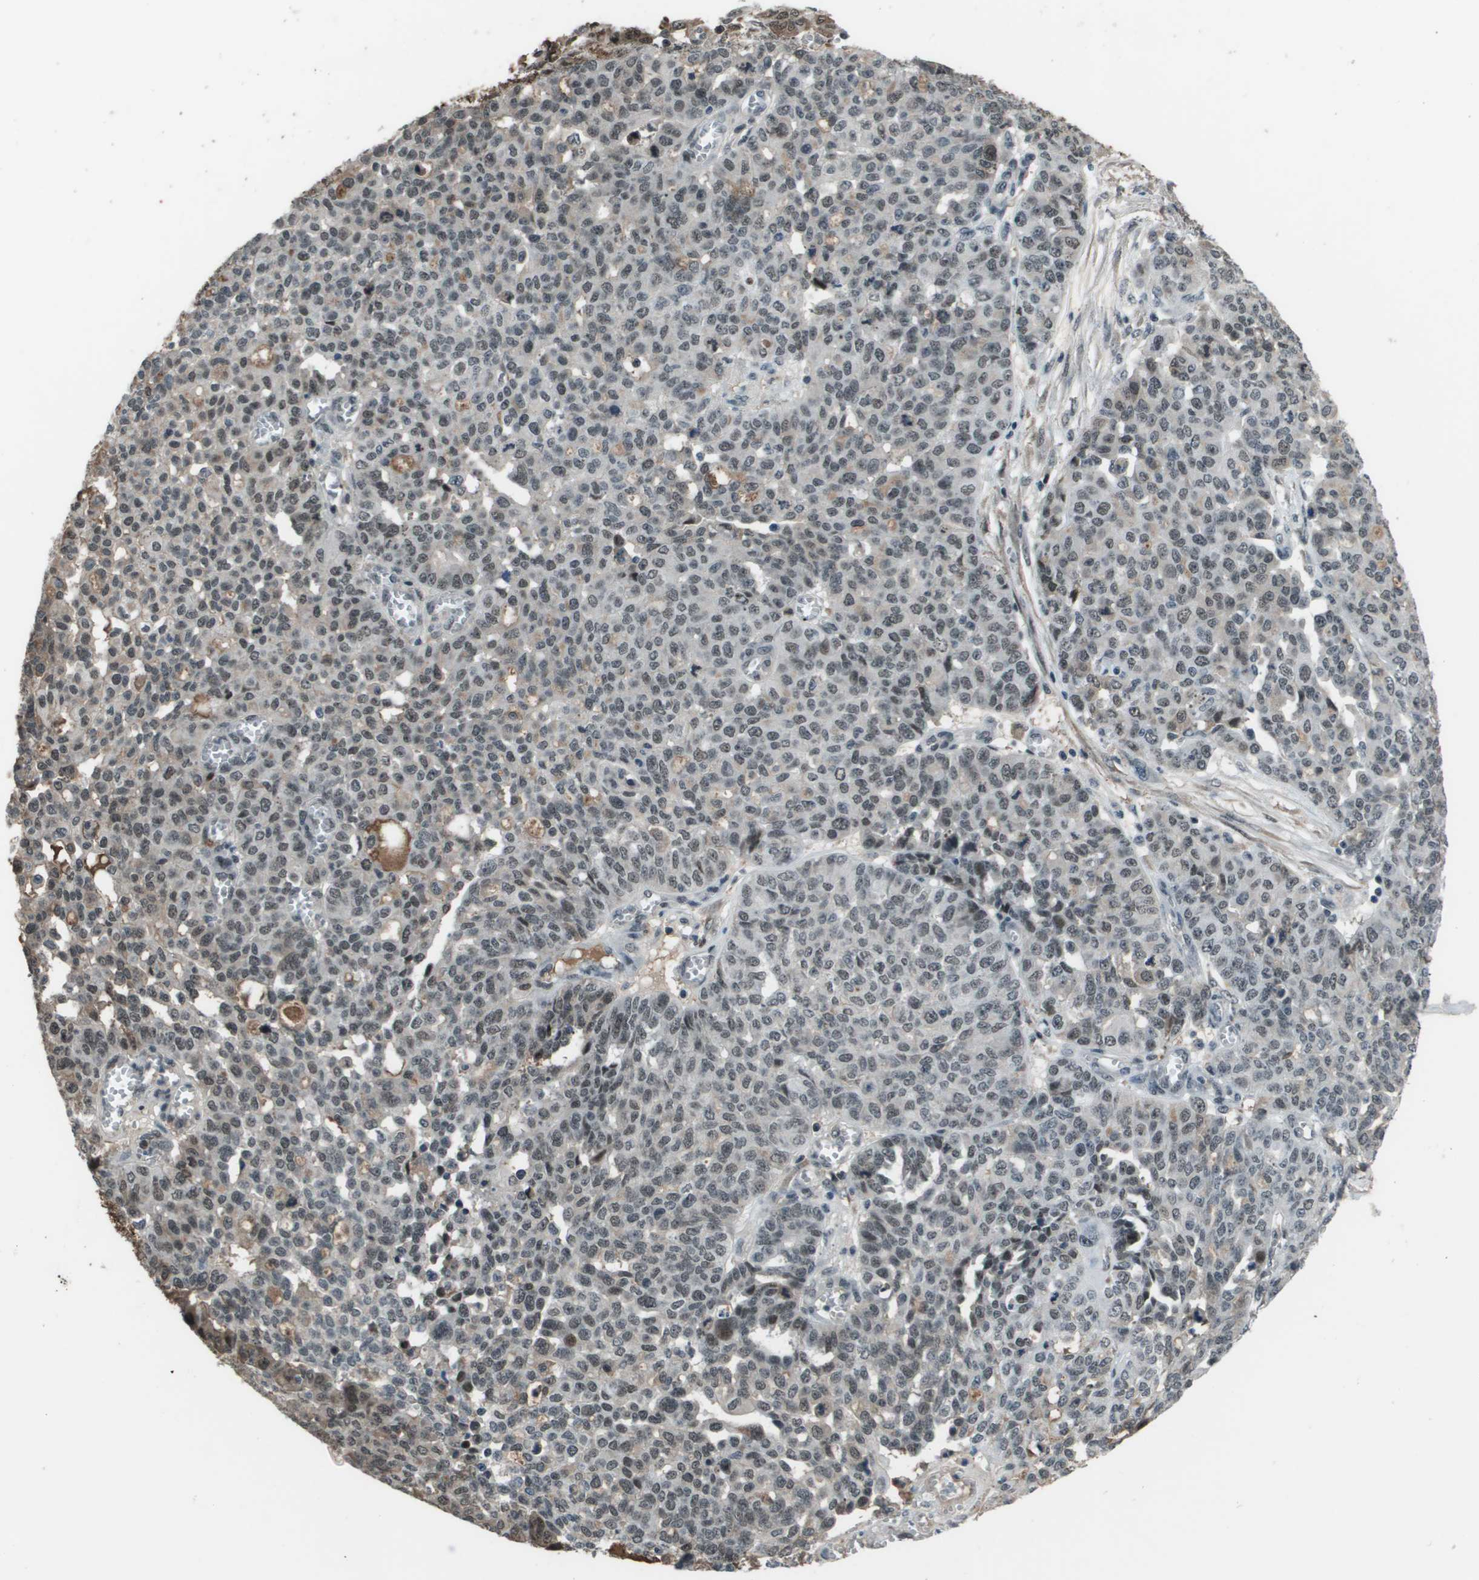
{"staining": {"intensity": "weak", "quantity": ">75%", "location": "nuclear"}, "tissue": "ovarian cancer", "cell_type": "Tumor cells", "image_type": "cancer", "snomed": [{"axis": "morphology", "description": "Cystadenocarcinoma, serous, NOS"}, {"axis": "topography", "description": "Ovary"}], "caption": "The immunohistochemical stain shows weak nuclear positivity in tumor cells of serous cystadenocarcinoma (ovarian) tissue.", "gene": "THRAP3", "patient": {"sex": "female", "age": 56}}